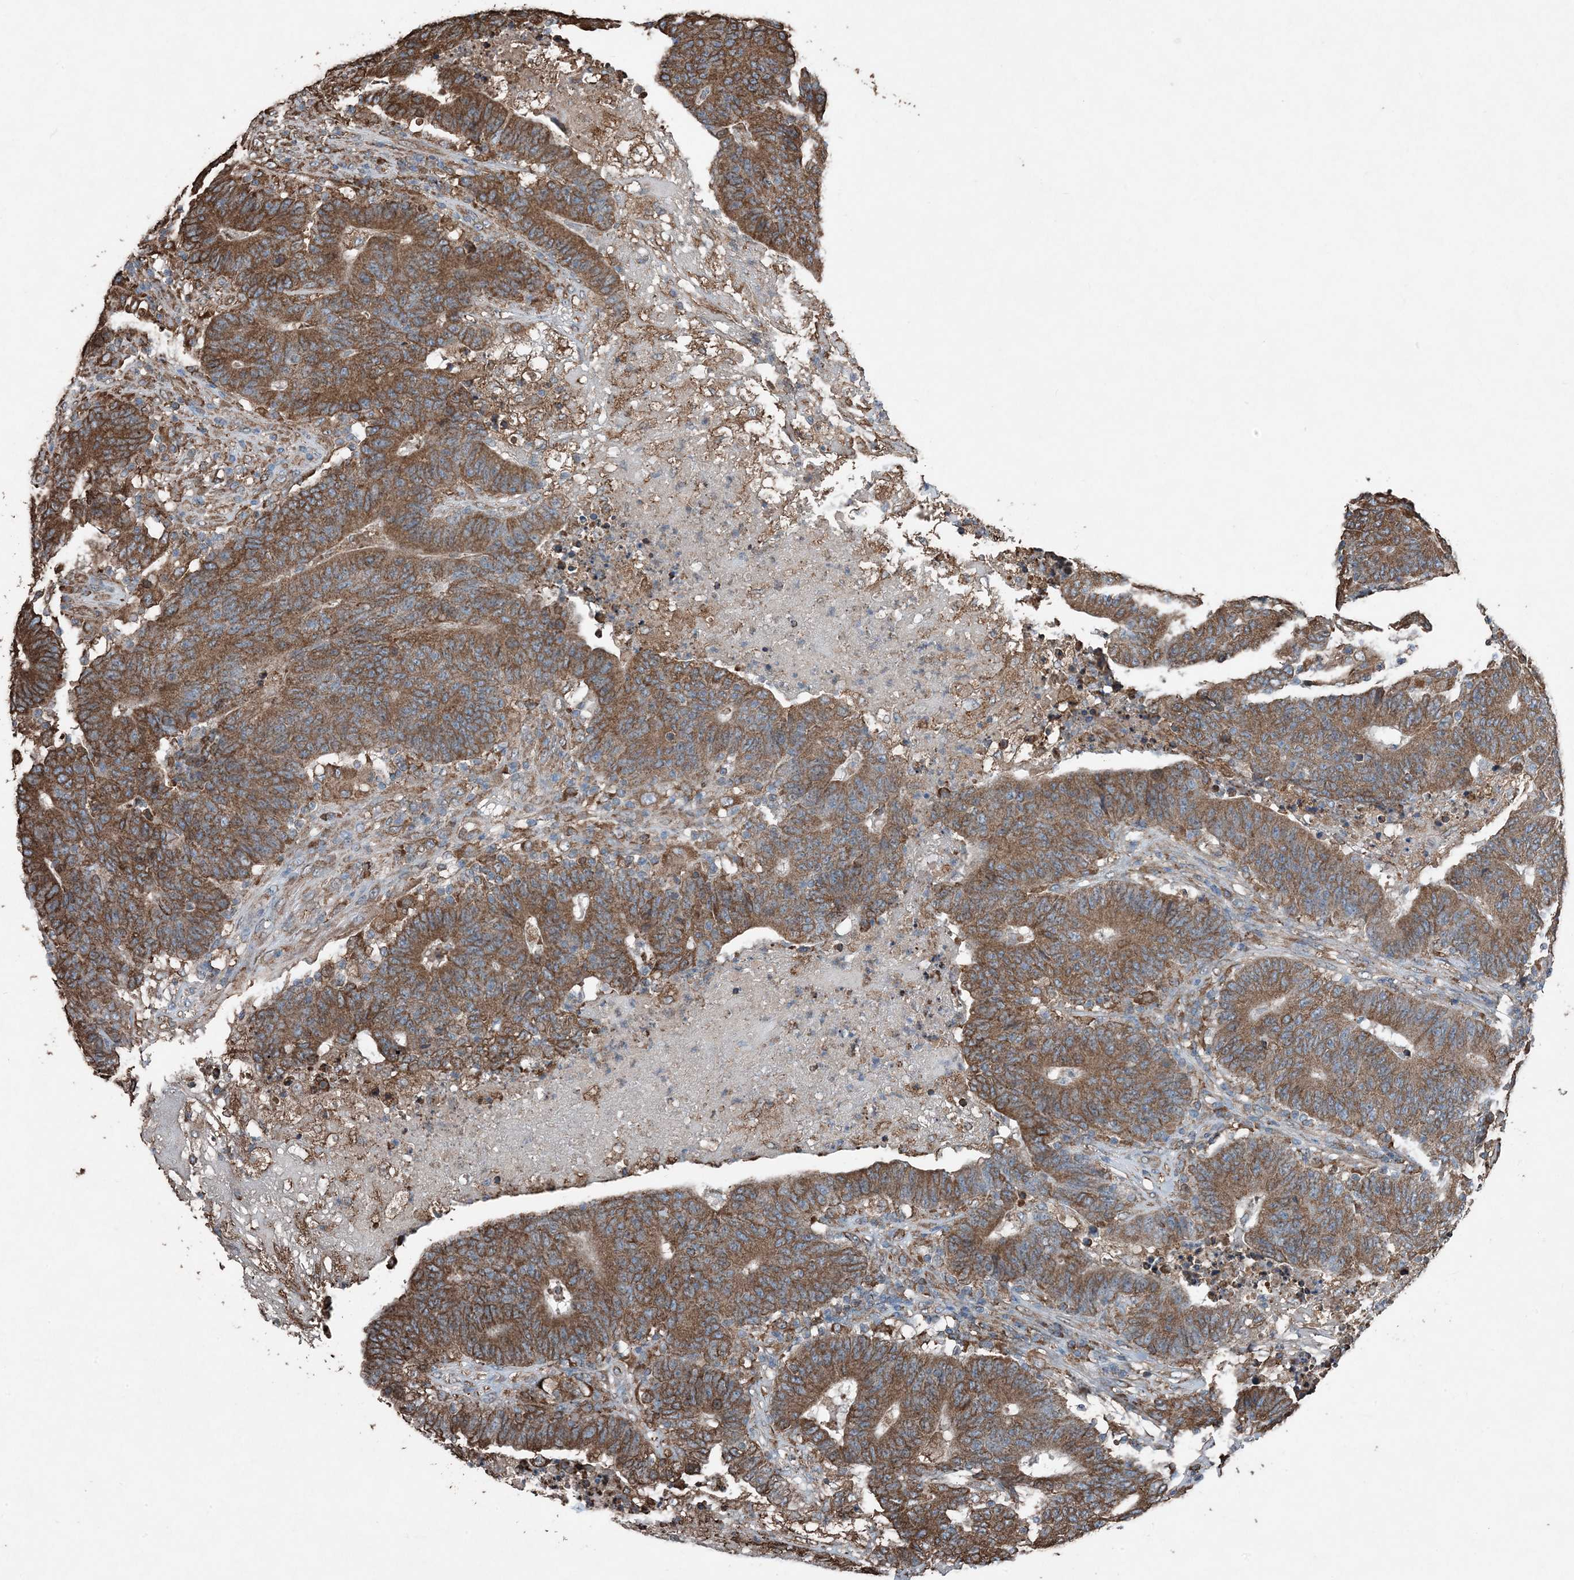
{"staining": {"intensity": "strong", "quantity": ">75%", "location": "cytoplasmic/membranous"}, "tissue": "colorectal cancer", "cell_type": "Tumor cells", "image_type": "cancer", "snomed": [{"axis": "morphology", "description": "Normal tissue, NOS"}, {"axis": "morphology", "description": "Adenocarcinoma, NOS"}, {"axis": "topography", "description": "Colon"}], "caption": "Immunohistochemical staining of human colorectal cancer displays strong cytoplasmic/membranous protein staining in approximately >75% of tumor cells.", "gene": "PDIA6", "patient": {"sex": "female", "age": 75}}